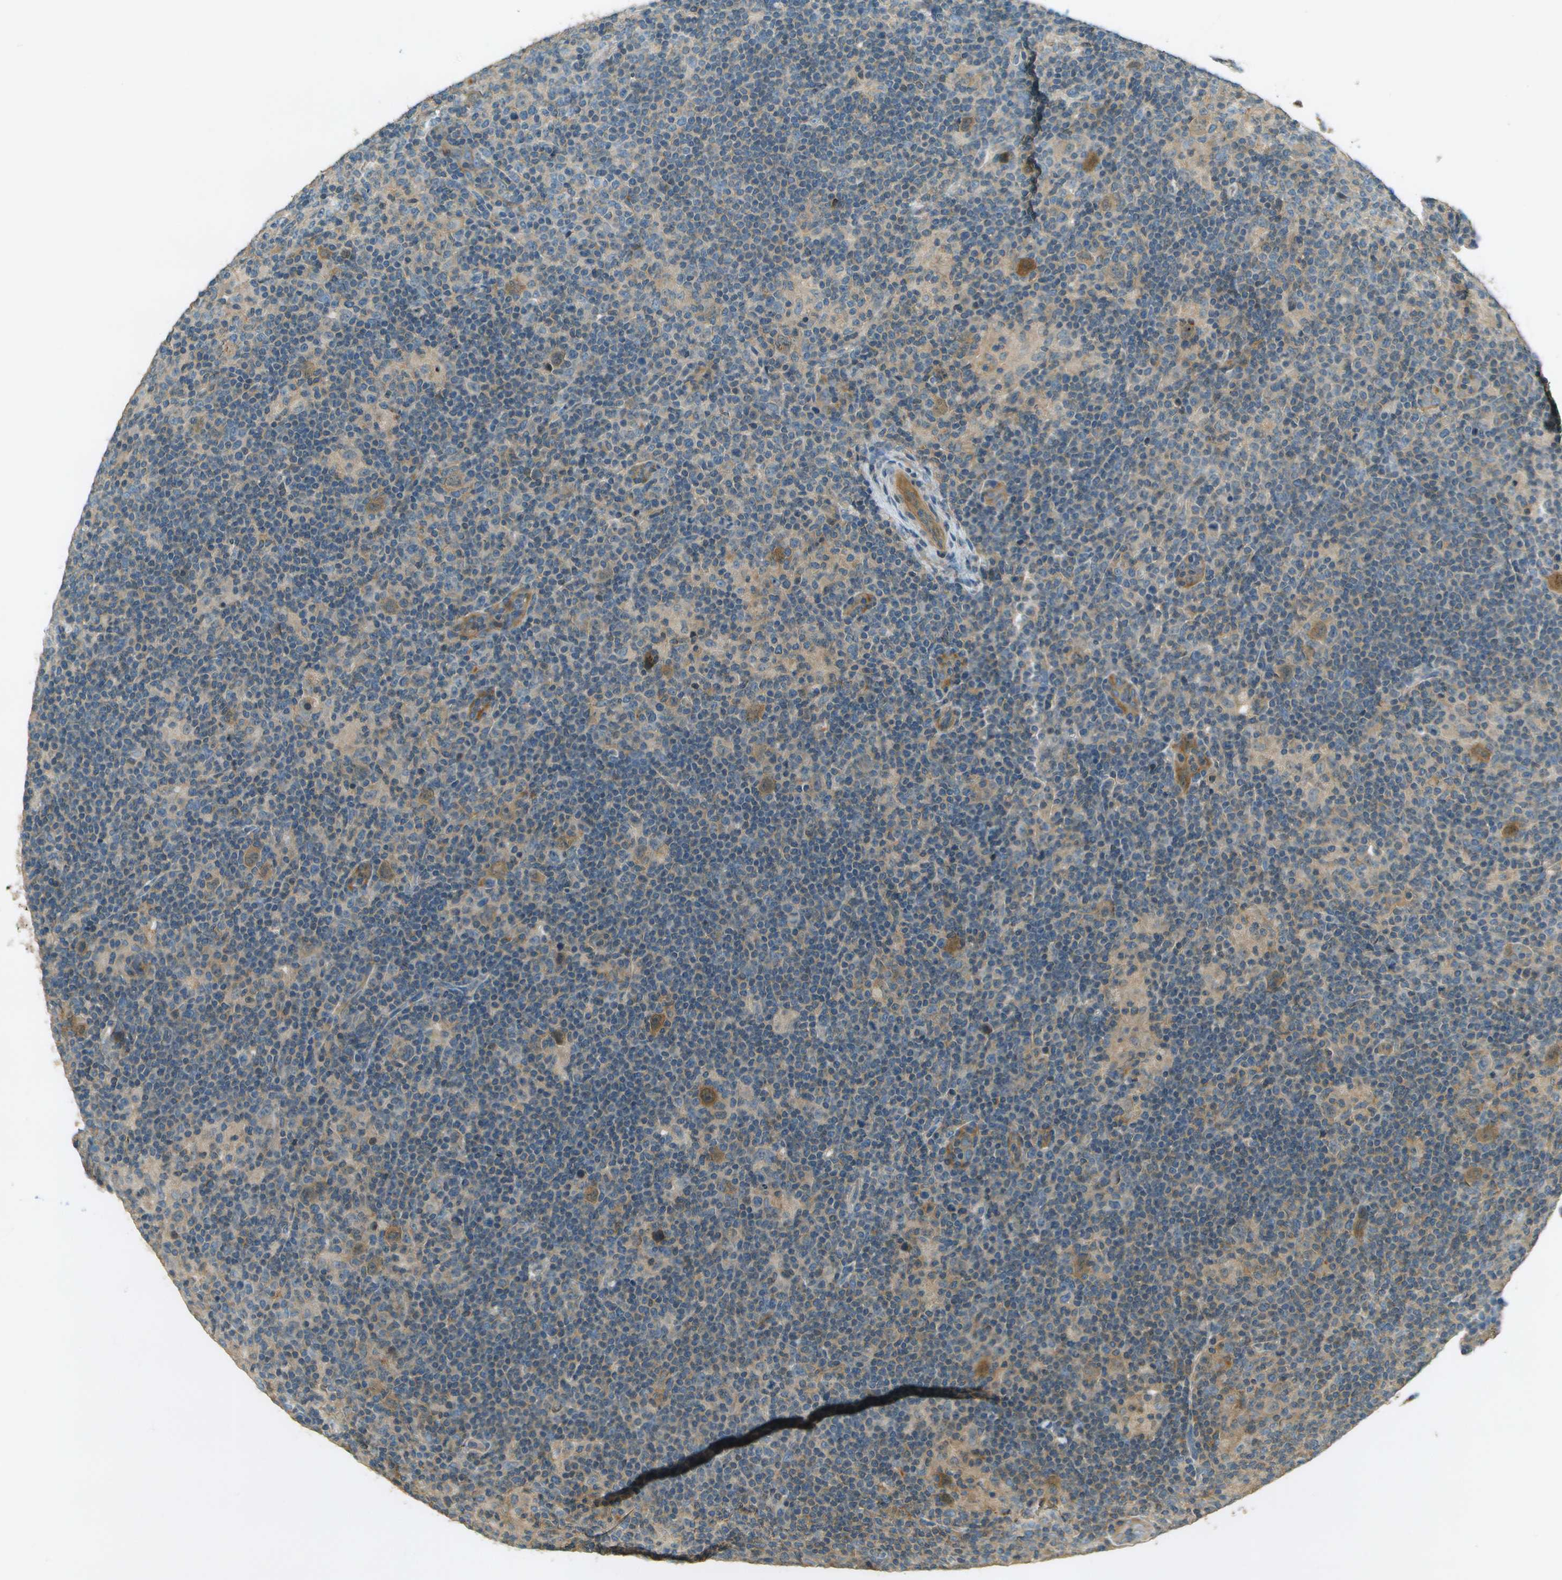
{"staining": {"intensity": "moderate", "quantity": "25%-75%", "location": "cytoplasmic/membranous"}, "tissue": "lymphoma", "cell_type": "Tumor cells", "image_type": "cancer", "snomed": [{"axis": "morphology", "description": "Hodgkin's disease, NOS"}, {"axis": "topography", "description": "Lymph node"}], "caption": "High-magnification brightfield microscopy of lymphoma stained with DAB (3,3'-diaminobenzidine) (brown) and counterstained with hematoxylin (blue). tumor cells exhibit moderate cytoplasmic/membranous expression is appreciated in approximately25%-75% of cells.", "gene": "NUDT4", "patient": {"sex": "female", "age": 57}}